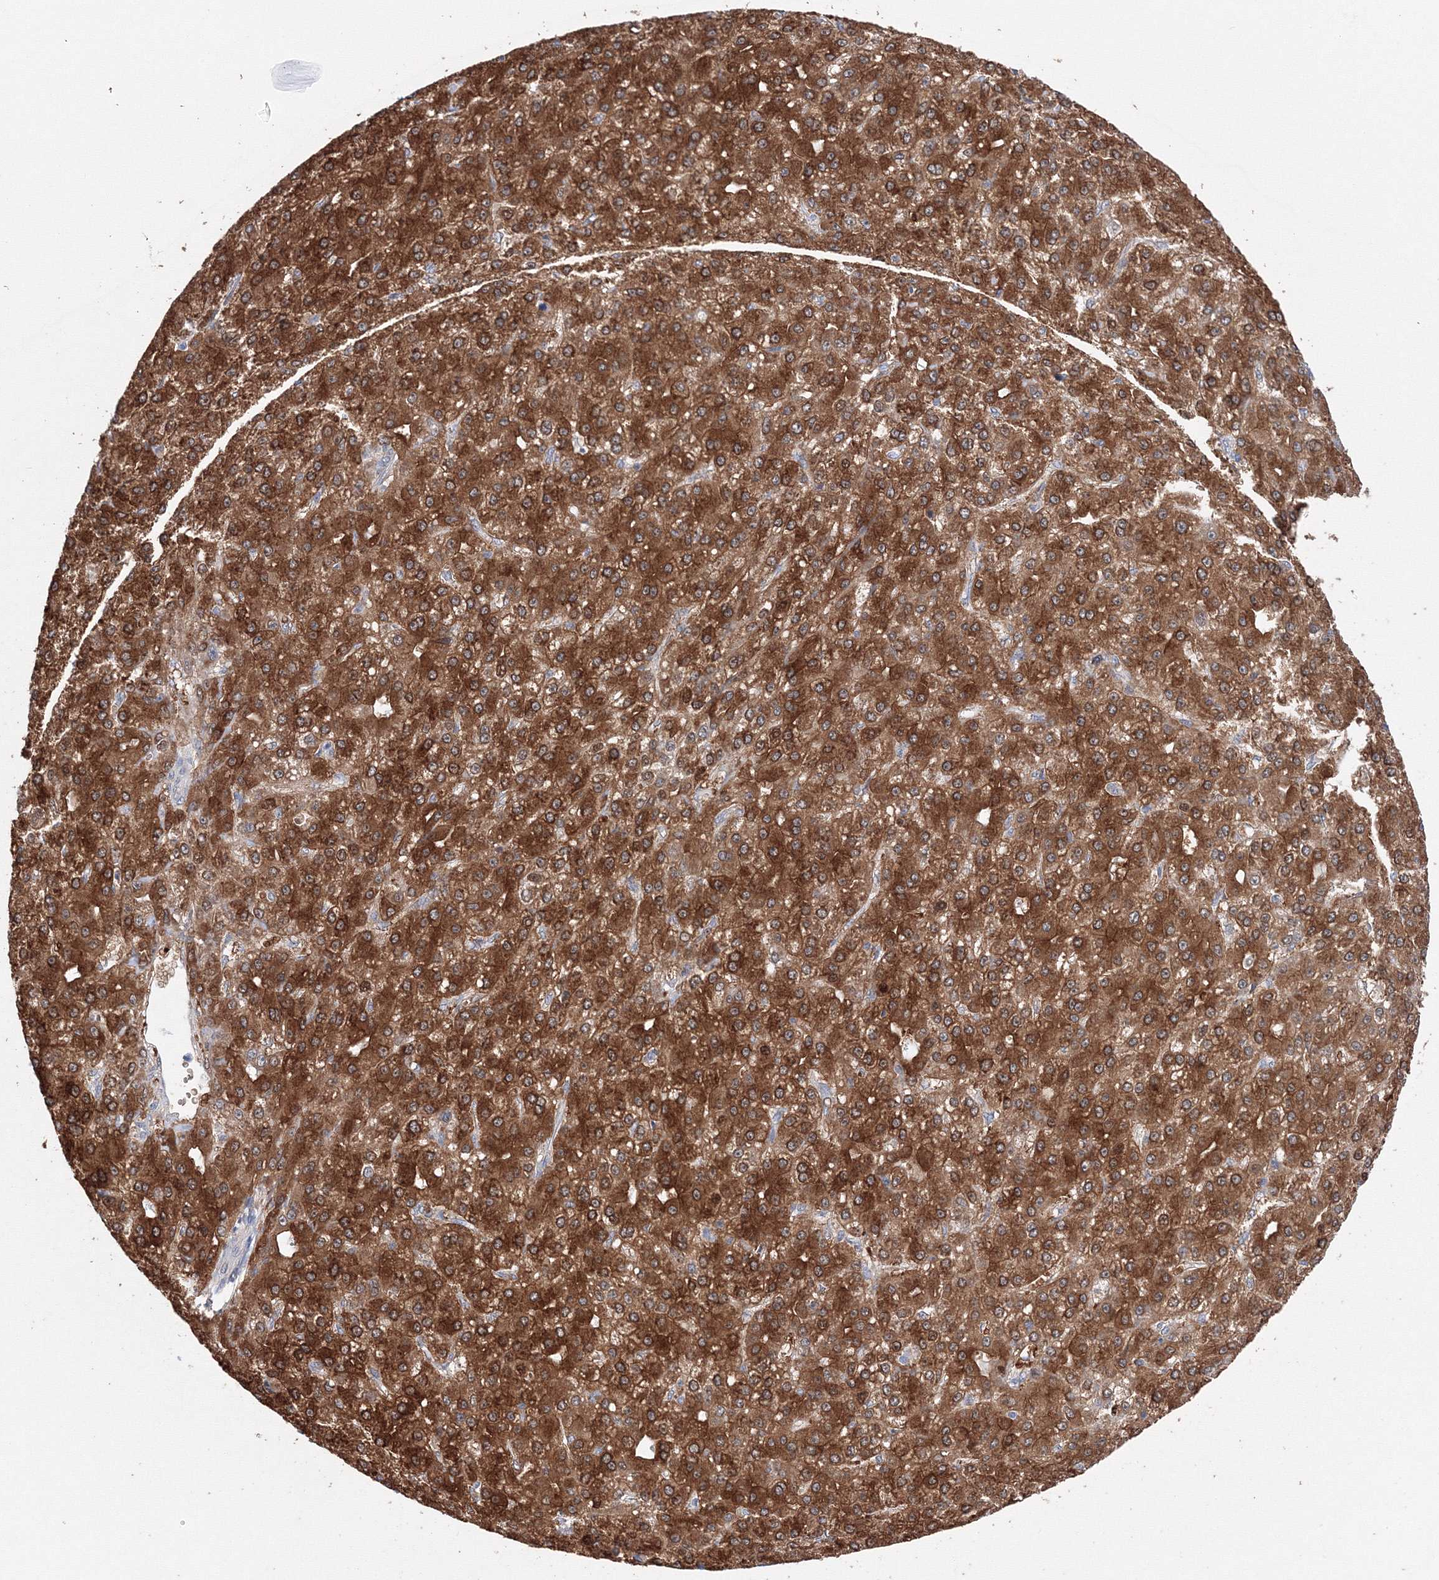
{"staining": {"intensity": "strong", "quantity": ">75%", "location": "cytoplasmic/membranous"}, "tissue": "liver cancer", "cell_type": "Tumor cells", "image_type": "cancer", "snomed": [{"axis": "morphology", "description": "Carcinoma, Hepatocellular, NOS"}, {"axis": "topography", "description": "Liver"}], "caption": "Liver cancer stained with immunohistochemistry (IHC) displays strong cytoplasmic/membranous positivity in approximately >75% of tumor cells.", "gene": "DIS3L2", "patient": {"sex": "male", "age": 67}}